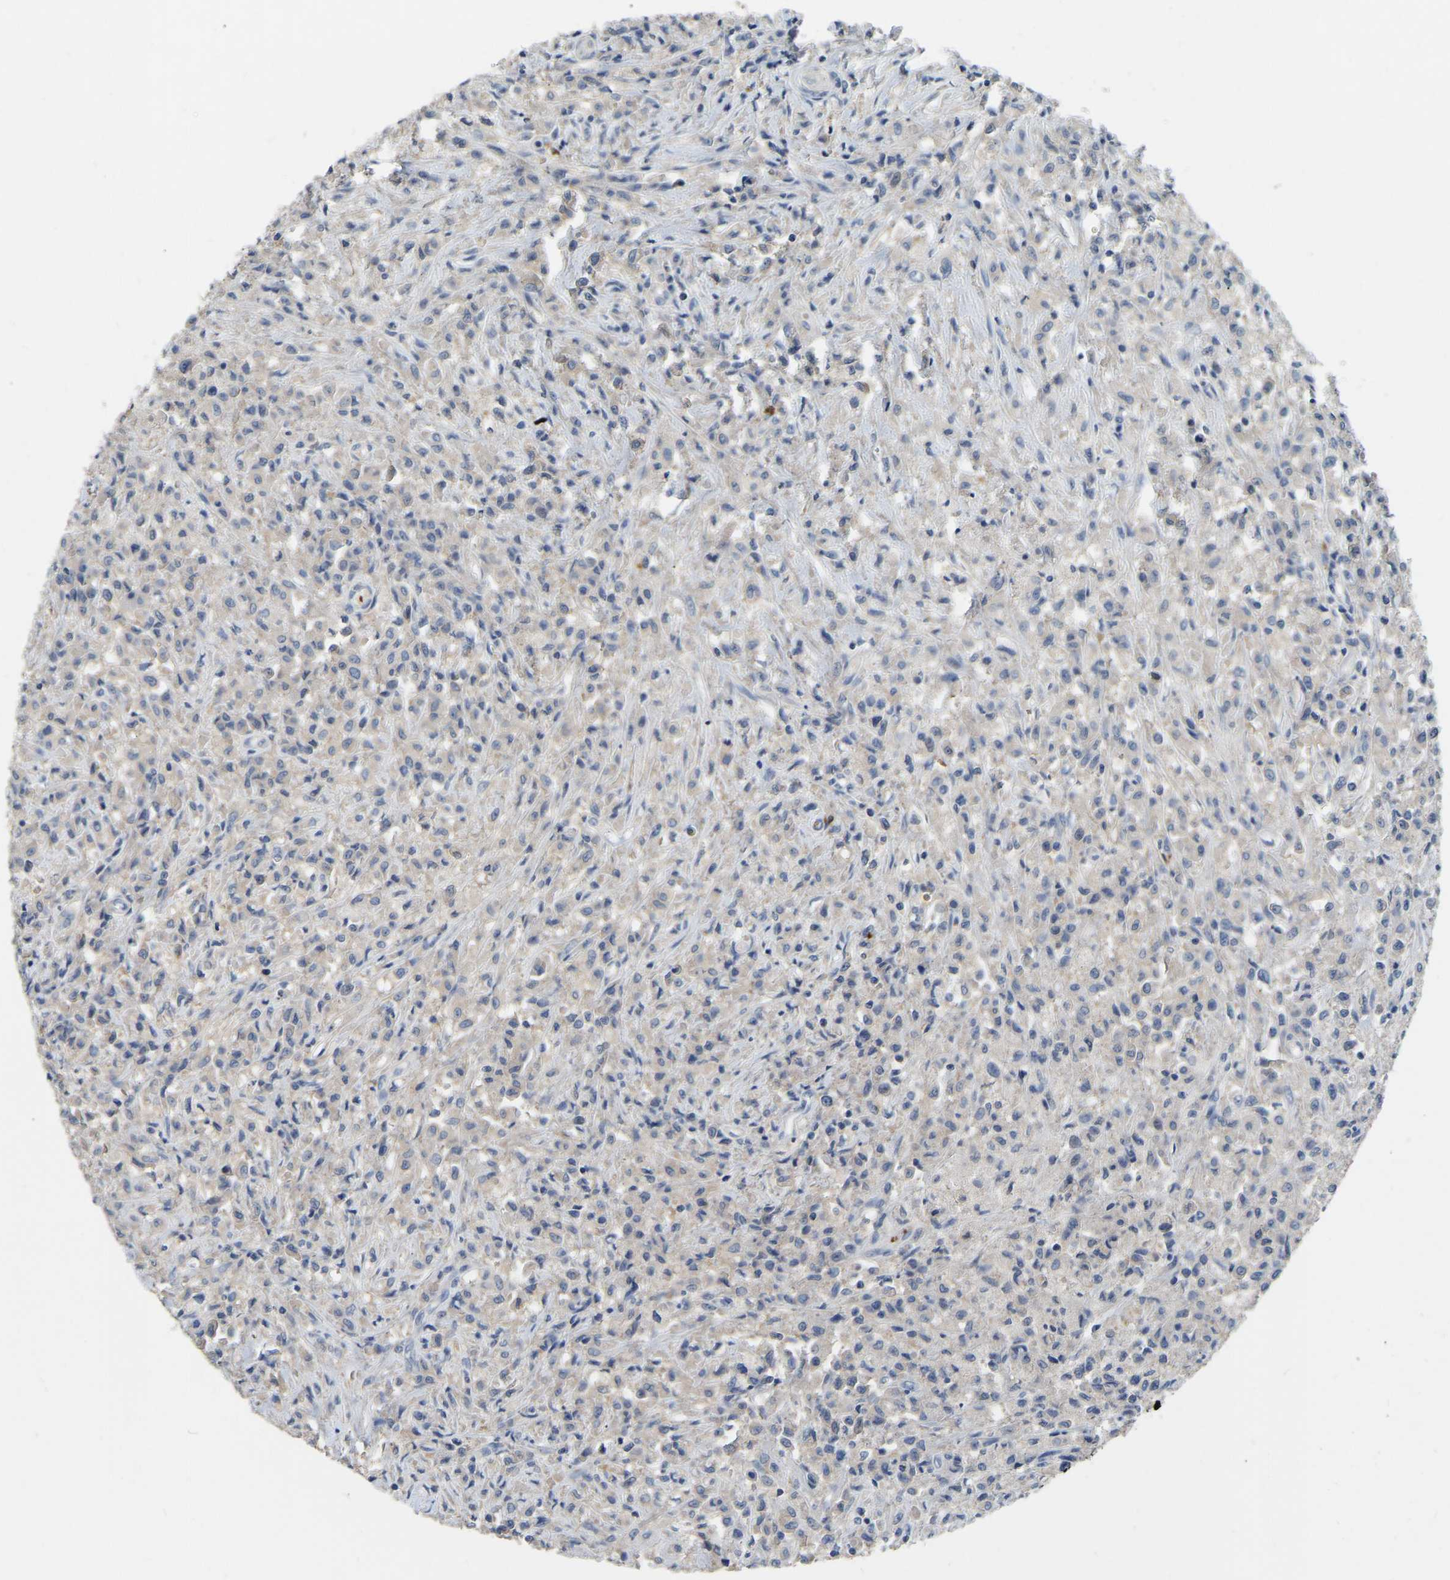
{"staining": {"intensity": "negative", "quantity": "none", "location": "none"}, "tissue": "testis cancer", "cell_type": "Tumor cells", "image_type": "cancer", "snomed": [{"axis": "morphology", "description": "Carcinoma, Embryonal, NOS"}, {"axis": "topography", "description": "Testis"}], "caption": "This is a photomicrograph of IHC staining of testis cancer, which shows no expression in tumor cells.", "gene": "RAB27B", "patient": {"sex": "male", "age": 2}}